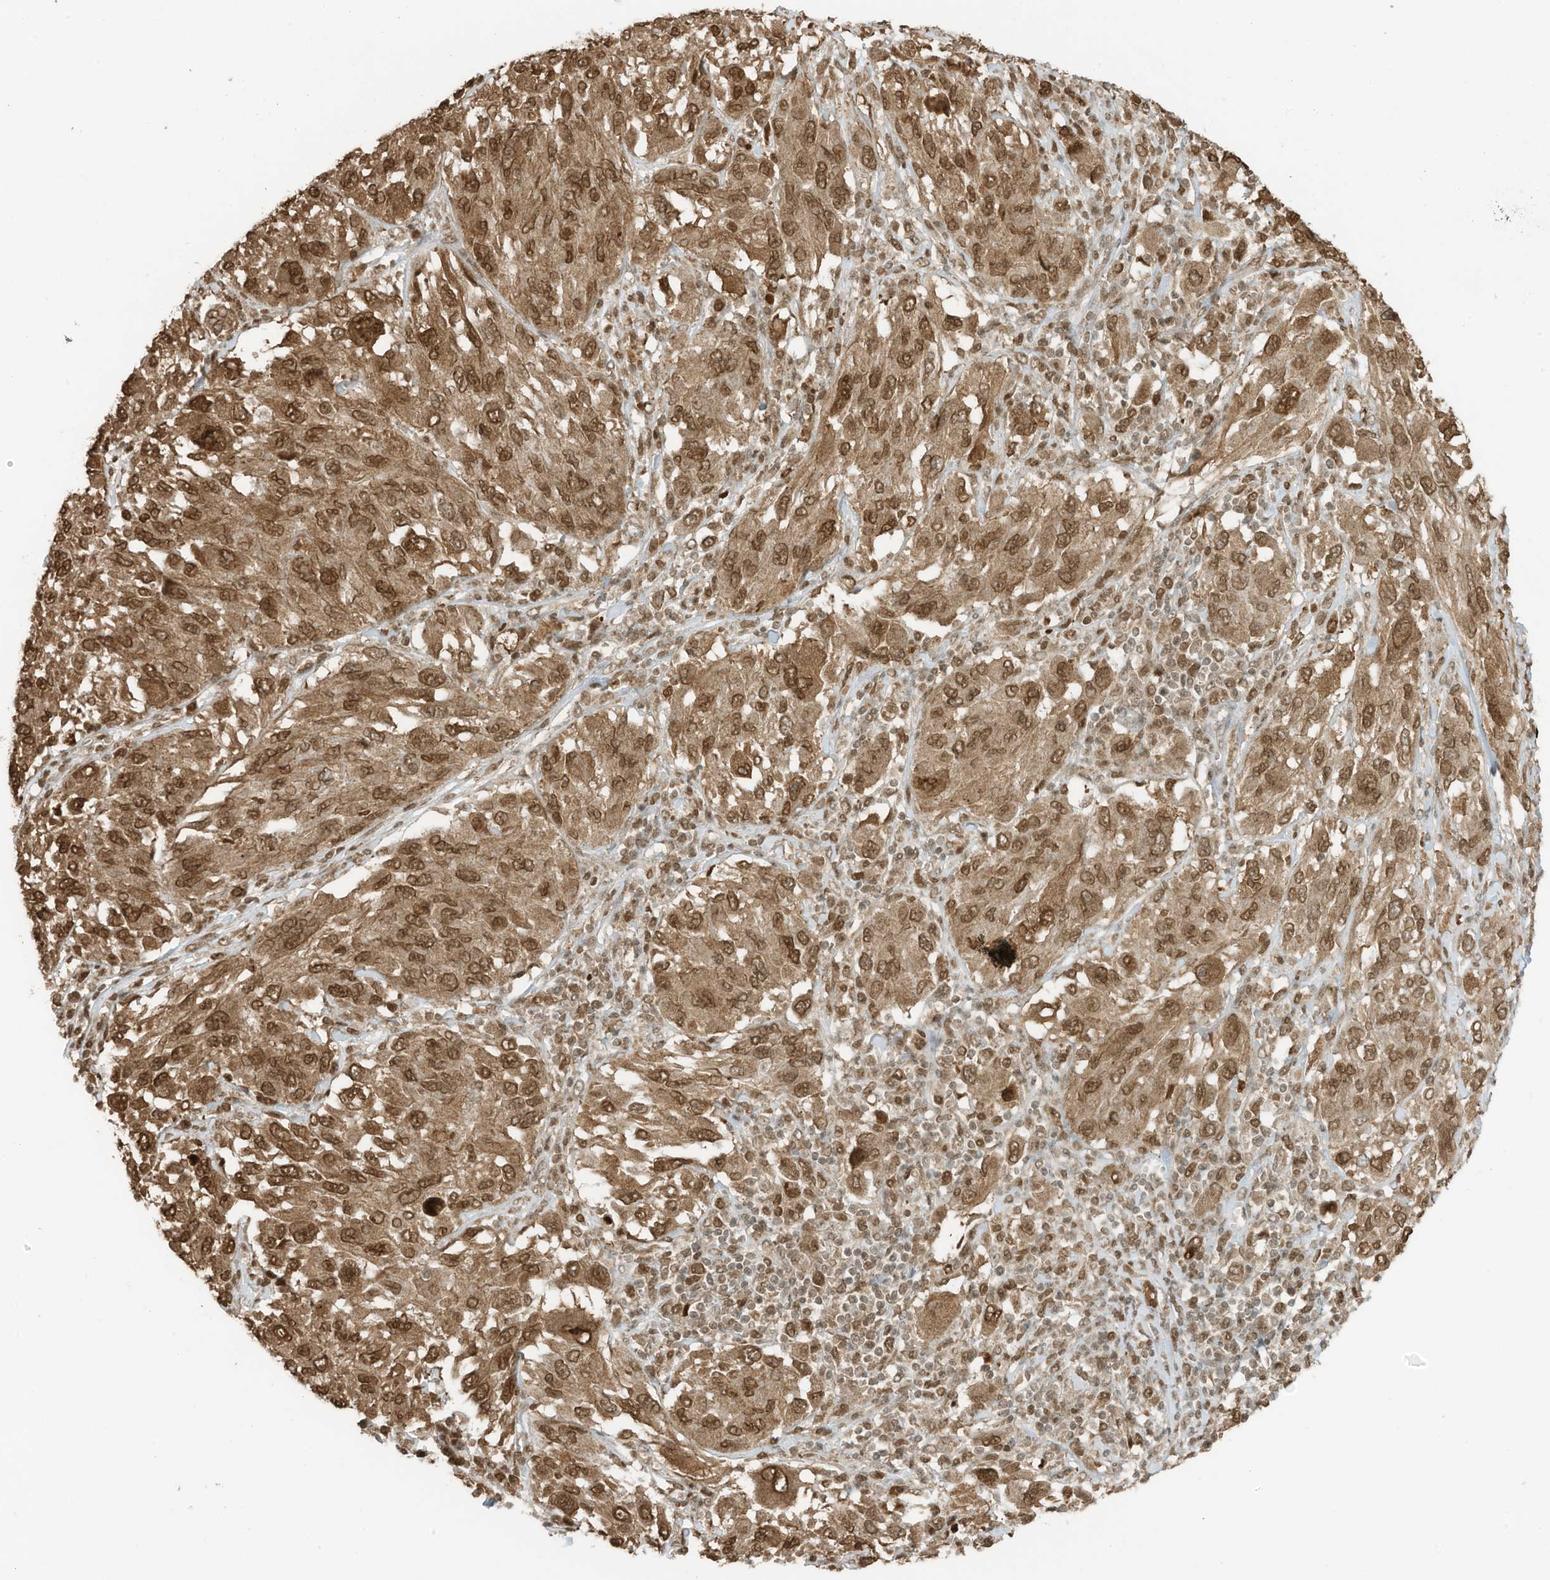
{"staining": {"intensity": "moderate", "quantity": ">75%", "location": "cytoplasmic/membranous,nuclear"}, "tissue": "melanoma", "cell_type": "Tumor cells", "image_type": "cancer", "snomed": [{"axis": "morphology", "description": "Malignant melanoma, NOS"}, {"axis": "topography", "description": "Skin"}], "caption": "High-power microscopy captured an immunohistochemistry (IHC) histopathology image of malignant melanoma, revealing moderate cytoplasmic/membranous and nuclear staining in about >75% of tumor cells.", "gene": "KPNB1", "patient": {"sex": "female", "age": 91}}